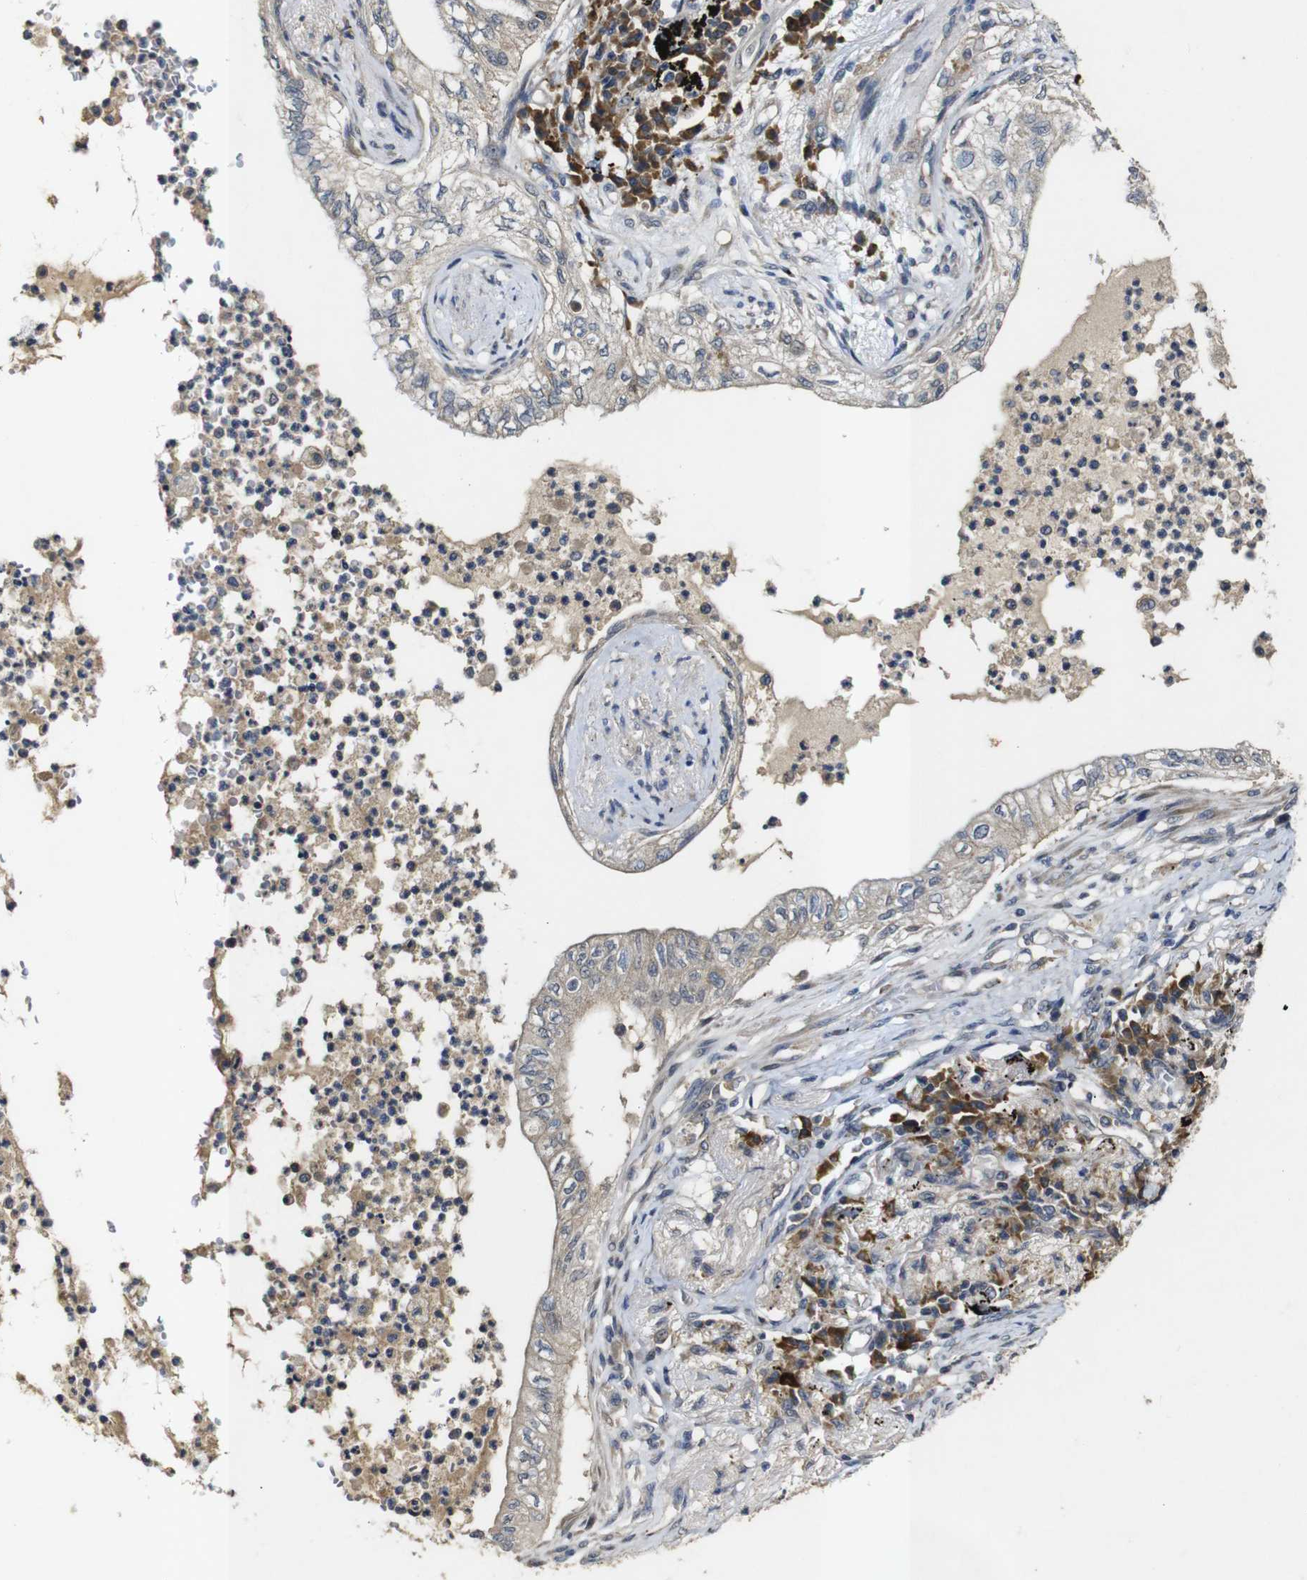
{"staining": {"intensity": "weak", "quantity": "25%-75%", "location": "cytoplasmic/membranous"}, "tissue": "lung cancer", "cell_type": "Tumor cells", "image_type": "cancer", "snomed": [{"axis": "morphology", "description": "Normal tissue, NOS"}, {"axis": "morphology", "description": "Adenocarcinoma, NOS"}, {"axis": "topography", "description": "Bronchus"}, {"axis": "topography", "description": "Lung"}], "caption": "Immunohistochemistry histopathology image of lung cancer stained for a protein (brown), which exhibits low levels of weak cytoplasmic/membranous positivity in about 25%-75% of tumor cells.", "gene": "MAGI2", "patient": {"sex": "female", "age": 70}}